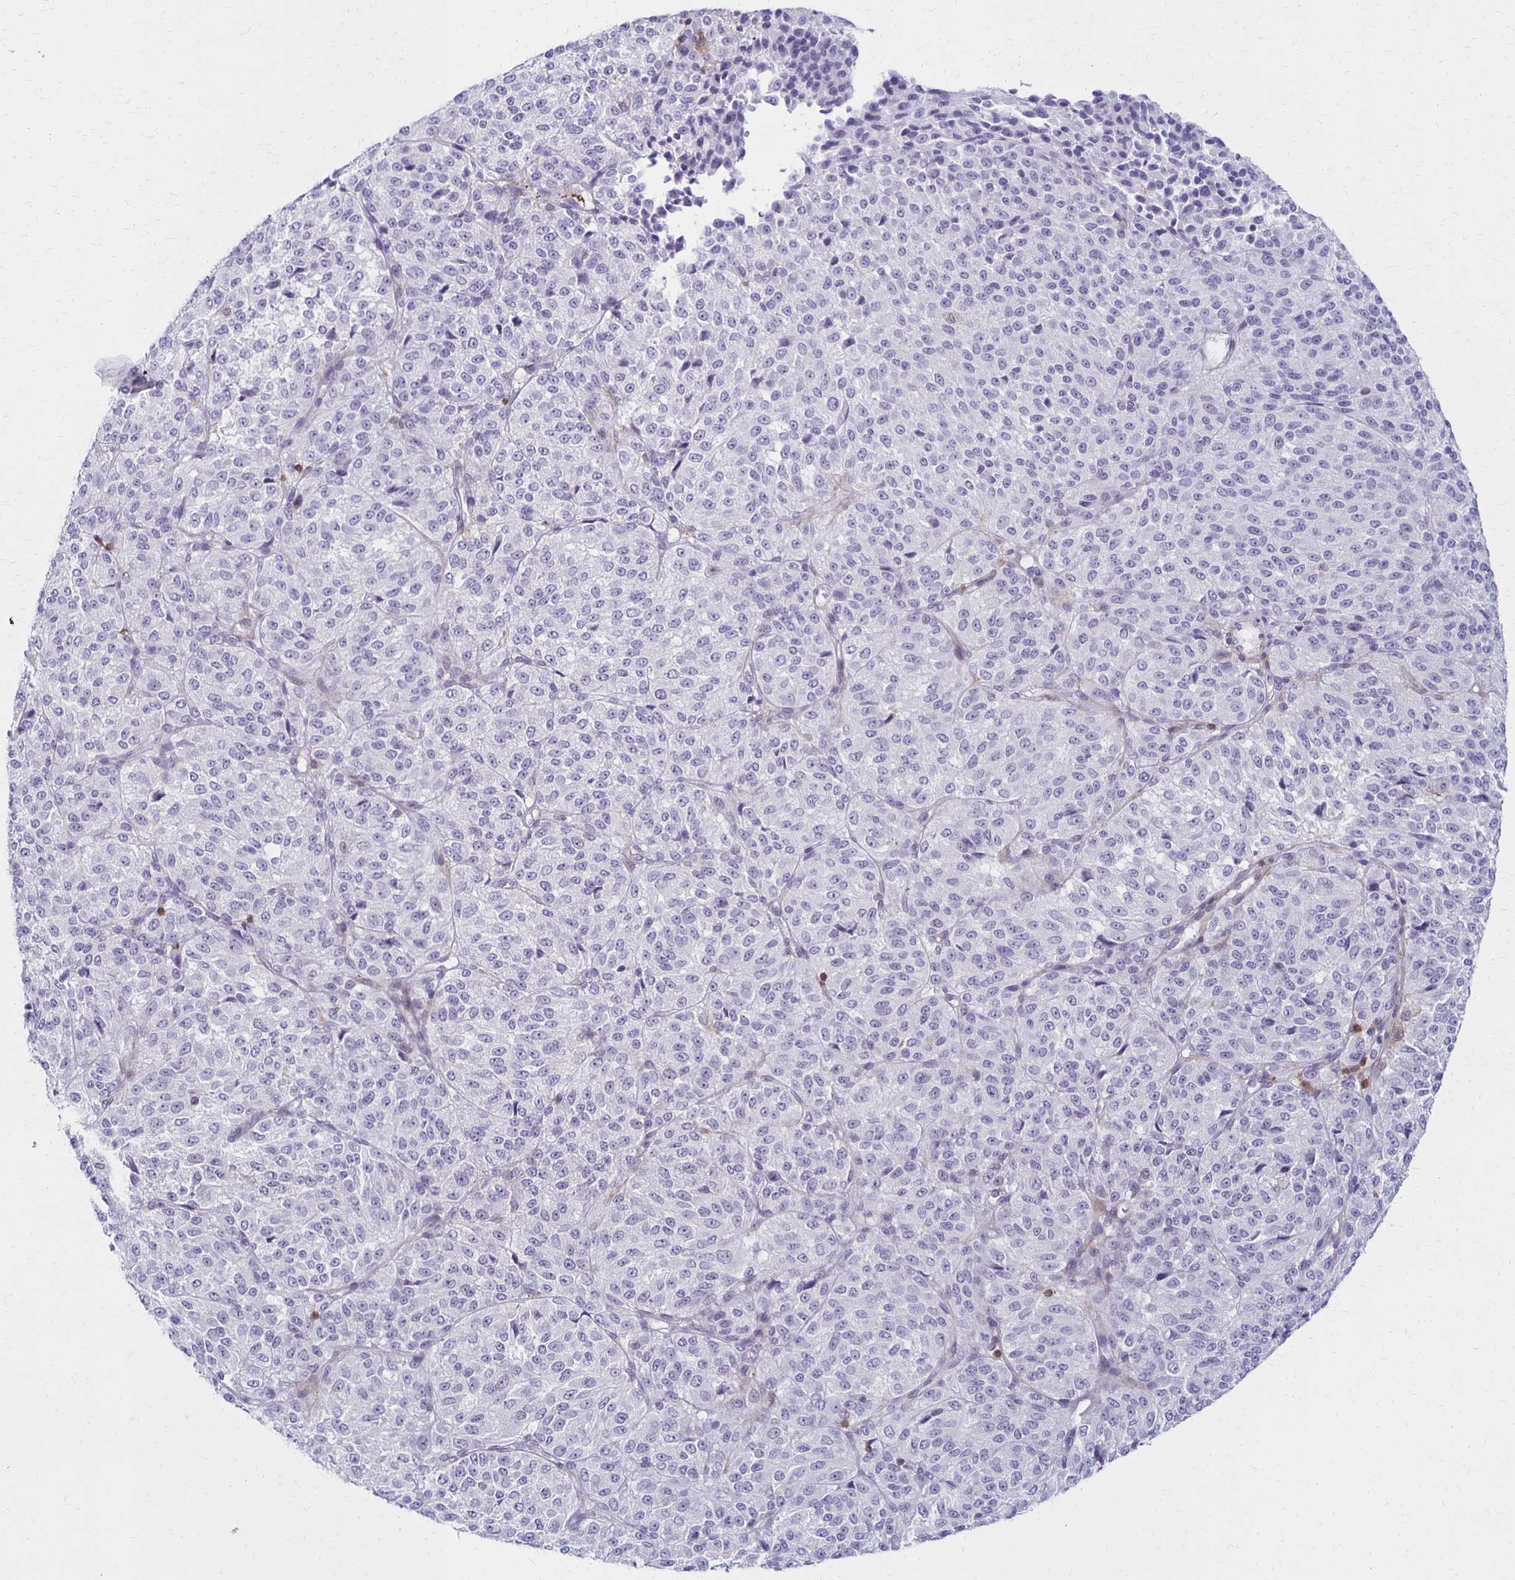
{"staining": {"intensity": "negative", "quantity": "none", "location": "none"}, "tissue": "melanoma", "cell_type": "Tumor cells", "image_type": "cancer", "snomed": [{"axis": "morphology", "description": "Malignant melanoma, Metastatic site"}, {"axis": "topography", "description": "Brain"}], "caption": "The micrograph reveals no staining of tumor cells in melanoma.", "gene": "CCL21", "patient": {"sex": "female", "age": 56}}